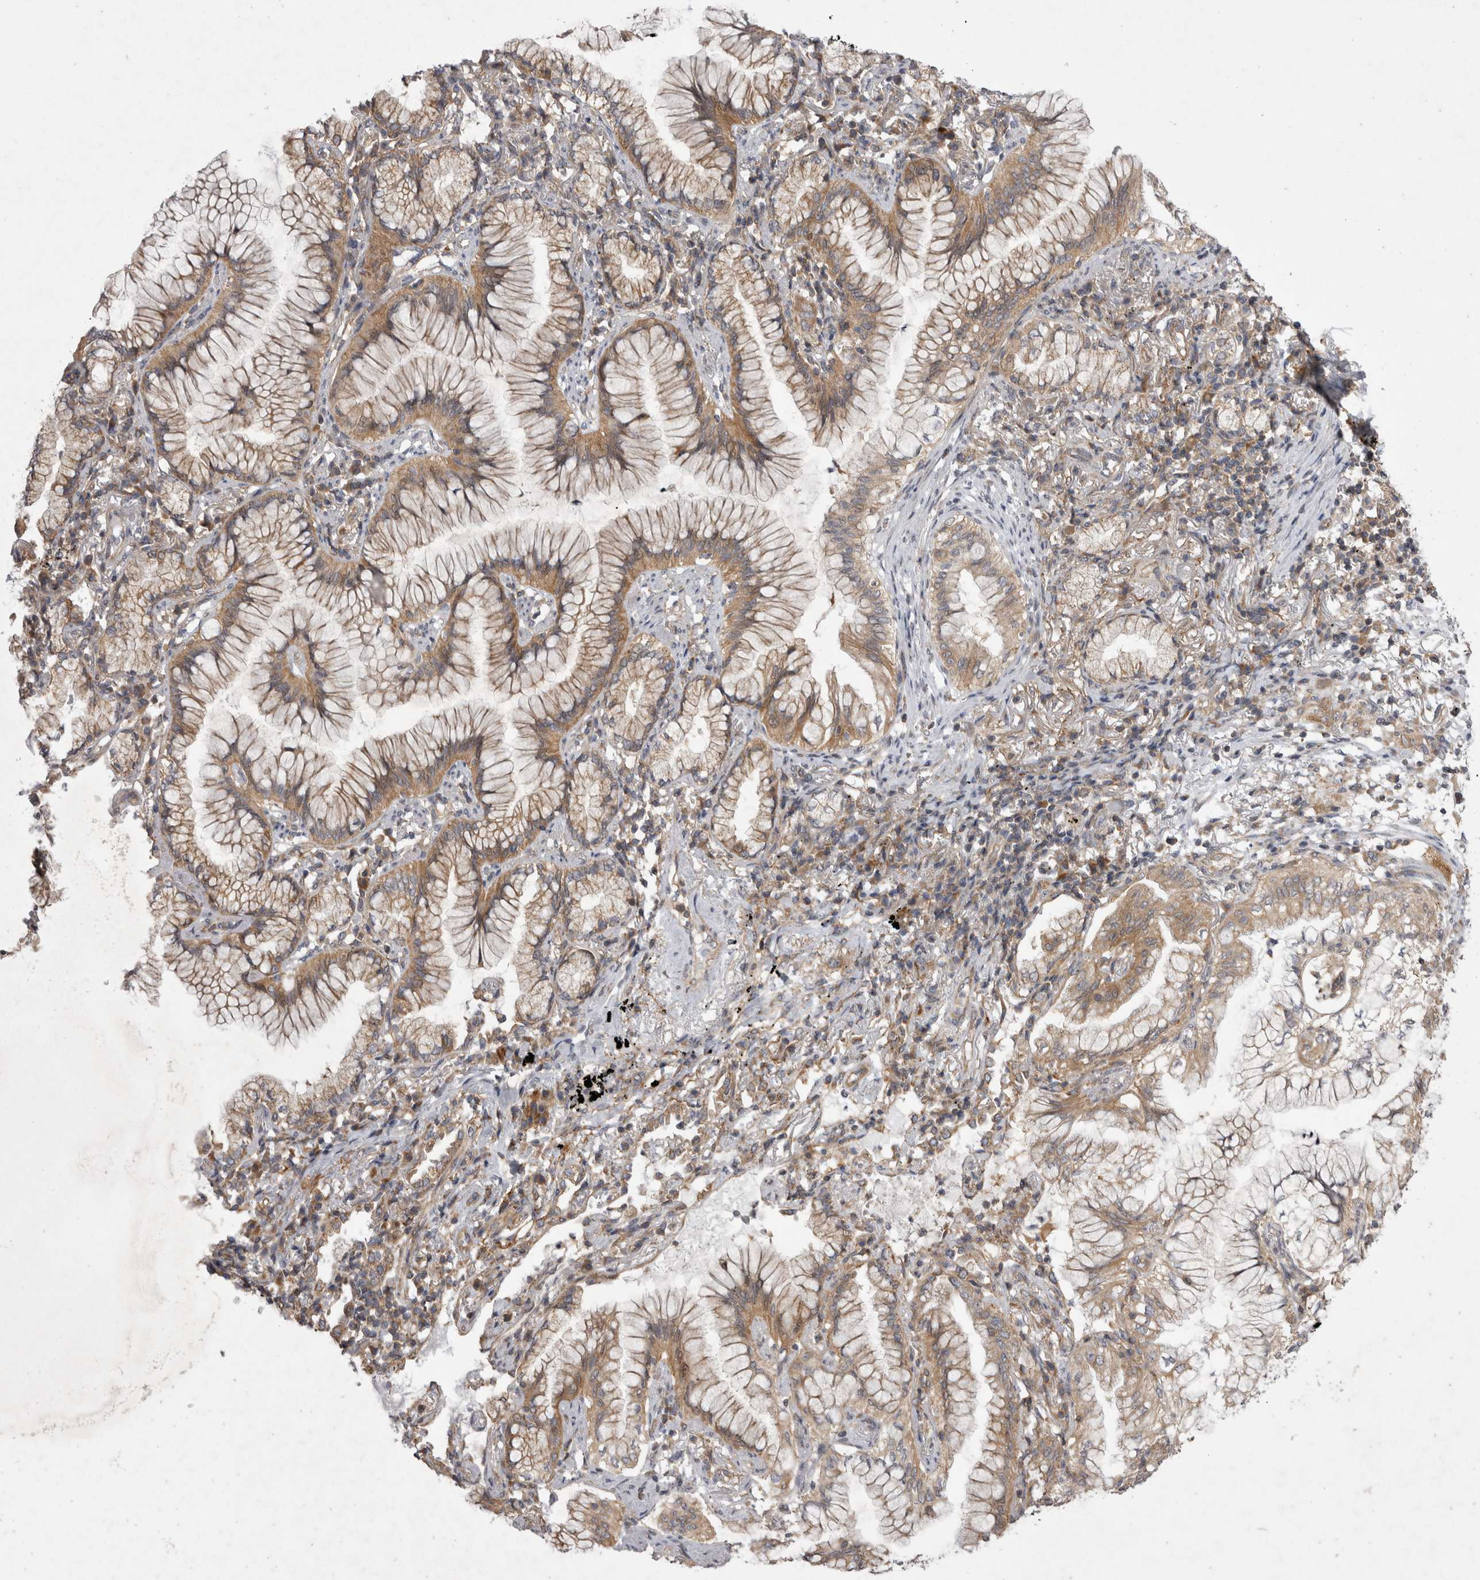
{"staining": {"intensity": "moderate", "quantity": ">75%", "location": "cytoplasmic/membranous"}, "tissue": "lung cancer", "cell_type": "Tumor cells", "image_type": "cancer", "snomed": [{"axis": "morphology", "description": "Adenocarcinoma, NOS"}, {"axis": "topography", "description": "Lung"}], "caption": "Immunohistochemistry photomicrograph of lung adenocarcinoma stained for a protein (brown), which exhibits medium levels of moderate cytoplasmic/membranous staining in about >75% of tumor cells.", "gene": "TSPOAP1", "patient": {"sex": "female", "age": 70}}